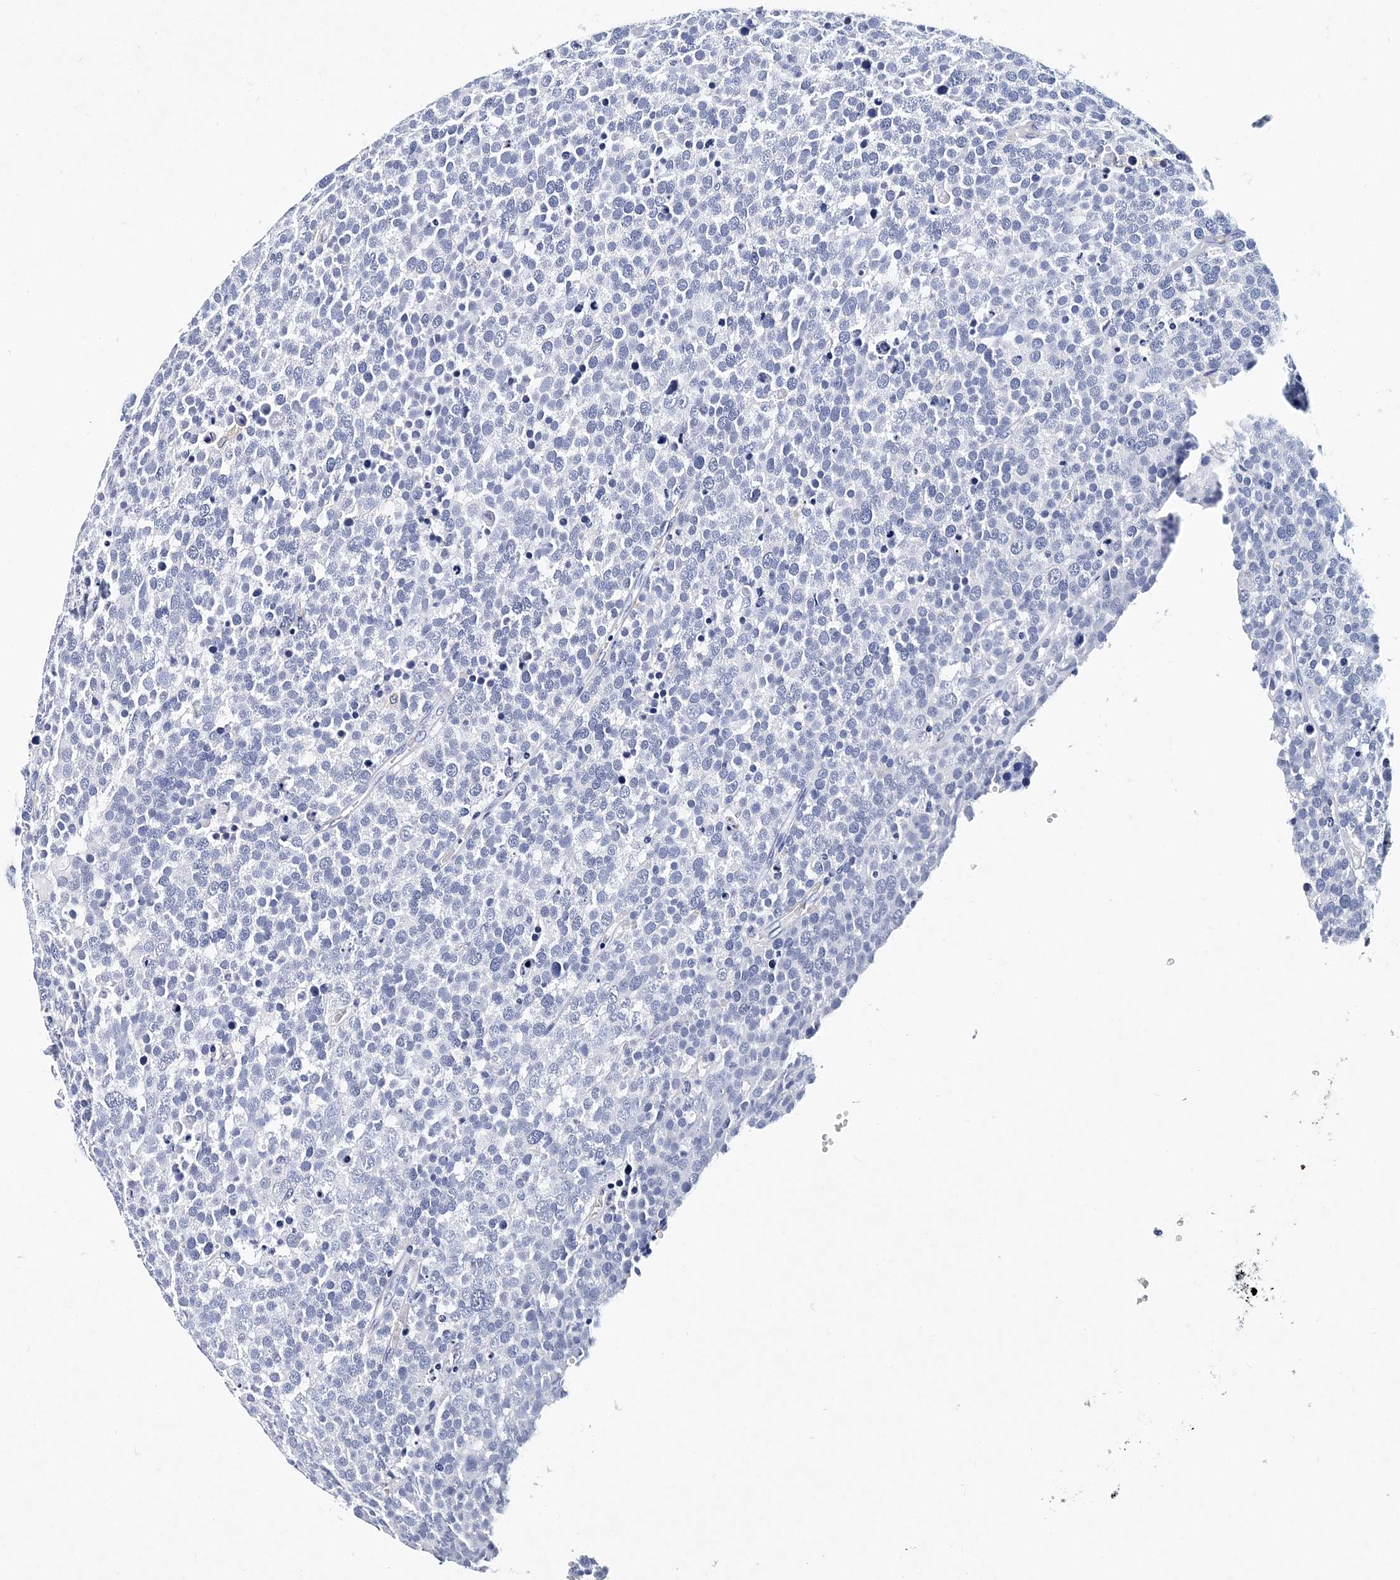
{"staining": {"intensity": "negative", "quantity": "none", "location": "none"}, "tissue": "testis cancer", "cell_type": "Tumor cells", "image_type": "cancer", "snomed": [{"axis": "morphology", "description": "Seminoma, NOS"}, {"axis": "topography", "description": "Testis"}], "caption": "IHC of seminoma (testis) demonstrates no staining in tumor cells.", "gene": "ITGA2B", "patient": {"sex": "male", "age": 71}}